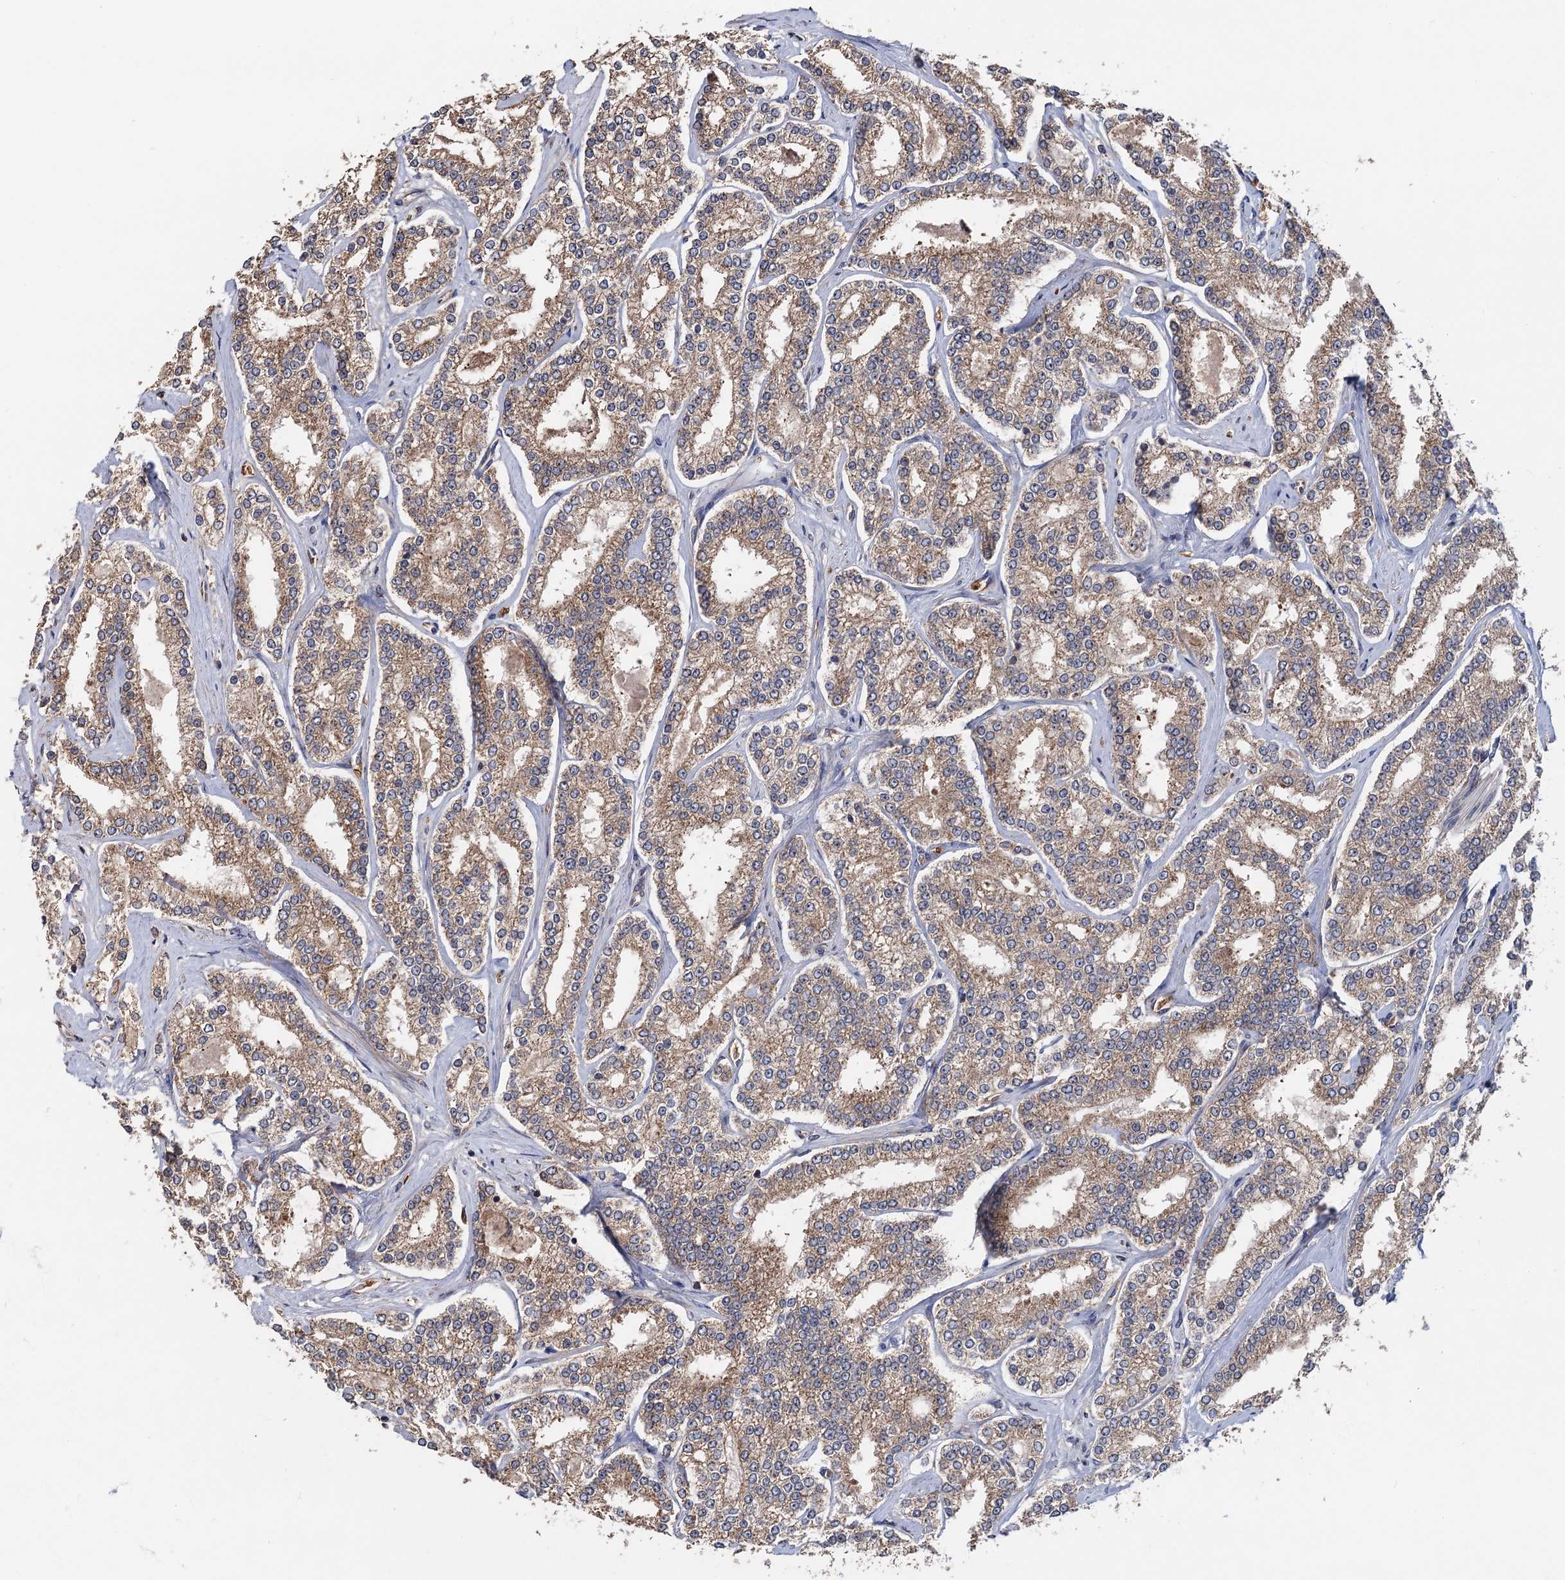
{"staining": {"intensity": "moderate", "quantity": ">75%", "location": "cytoplasmic/membranous"}, "tissue": "prostate cancer", "cell_type": "Tumor cells", "image_type": "cancer", "snomed": [{"axis": "morphology", "description": "Normal tissue, NOS"}, {"axis": "morphology", "description": "Adenocarcinoma, High grade"}, {"axis": "topography", "description": "Prostate"}], "caption": "Immunohistochemical staining of prostate cancer (adenocarcinoma (high-grade)) reveals medium levels of moderate cytoplasmic/membranous protein positivity in about >75% of tumor cells.", "gene": "SNX32", "patient": {"sex": "male", "age": 83}}